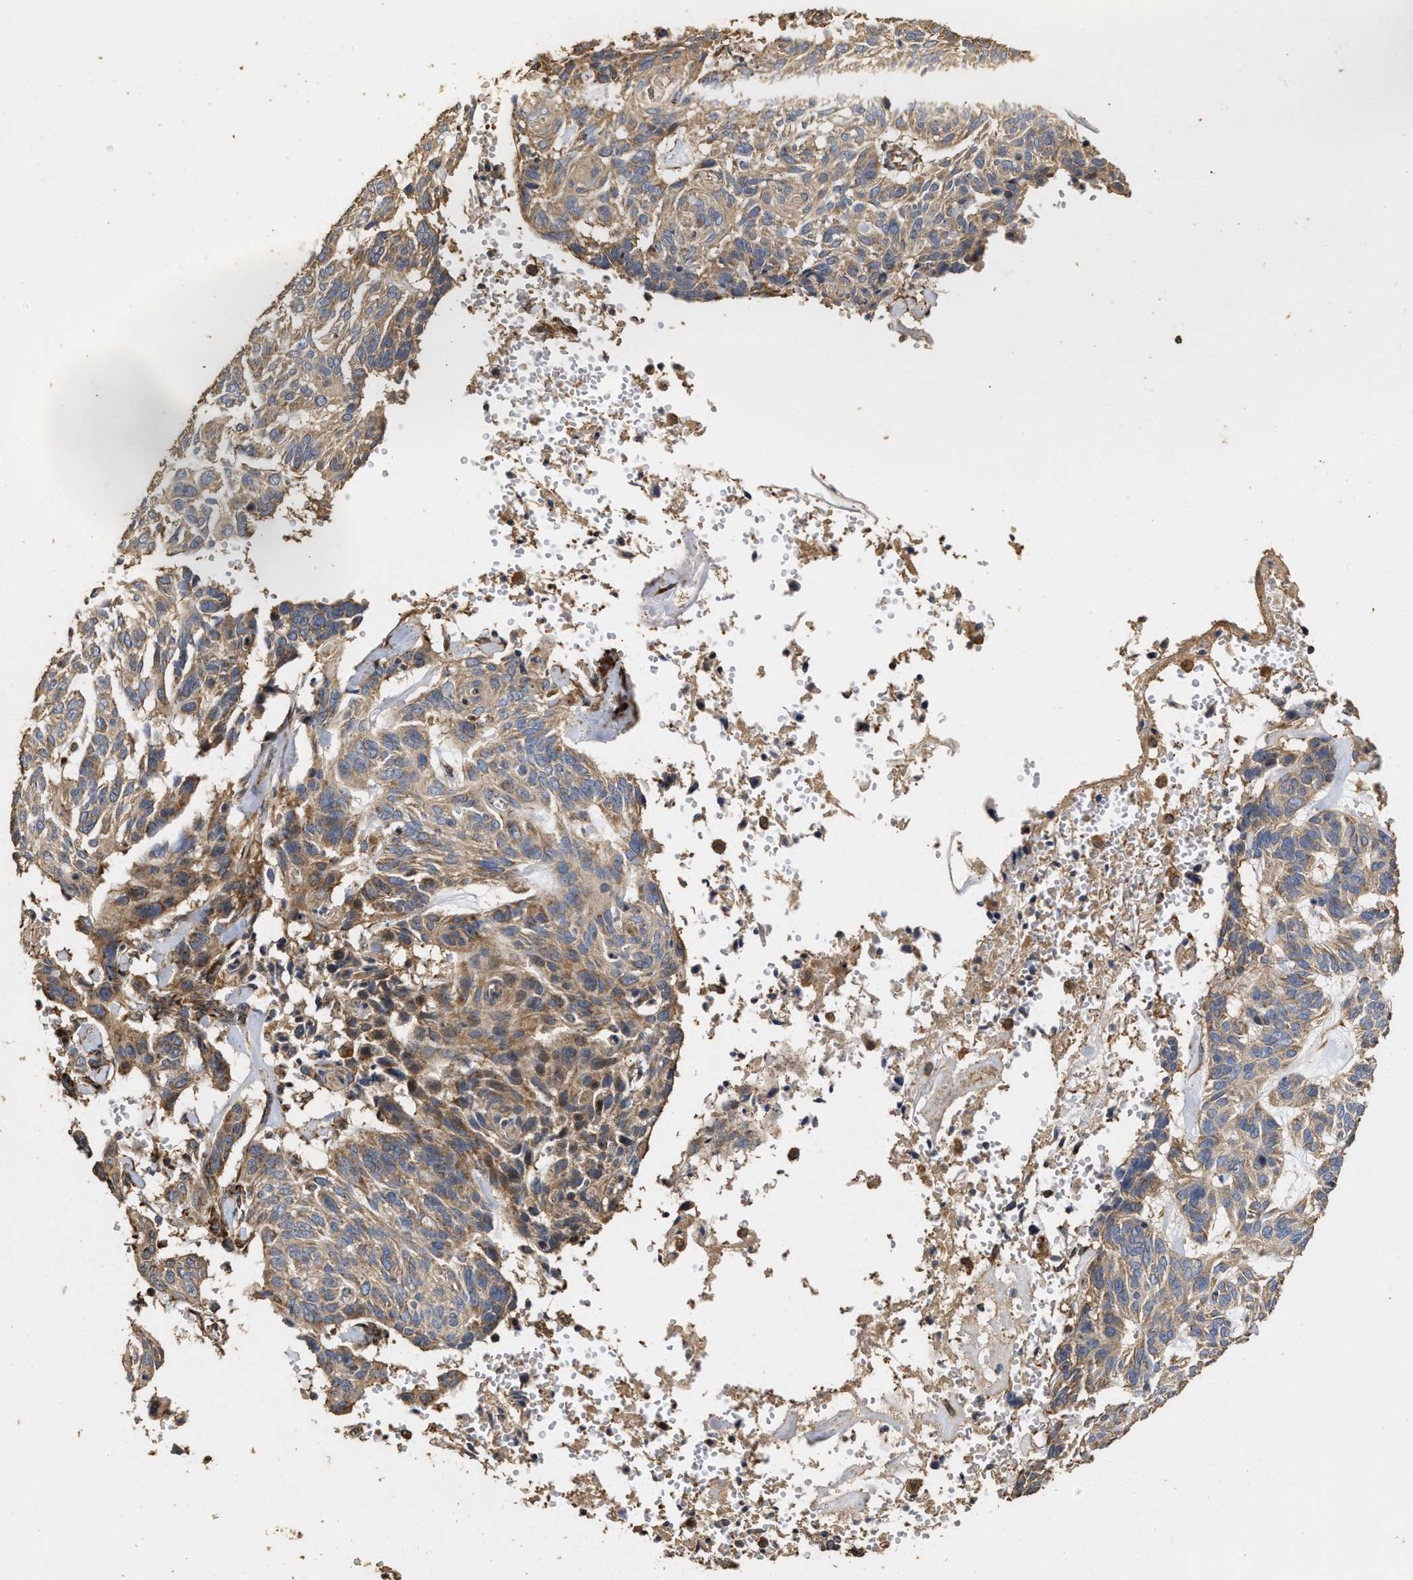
{"staining": {"intensity": "moderate", "quantity": ">75%", "location": "cytoplasmic/membranous"}, "tissue": "skin cancer", "cell_type": "Tumor cells", "image_type": "cancer", "snomed": [{"axis": "morphology", "description": "Basal cell carcinoma"}, {"axis": "topography", "description": "Skin"}], "caption": "Immunohistochemical staining of basal cell carcinoma (skin) shows moderate cytoplasmic/membranous protein staining in approximately >75% of tumor cells.", "gene": "NAV1", "patient": {"sex": "male", "age": 85}}